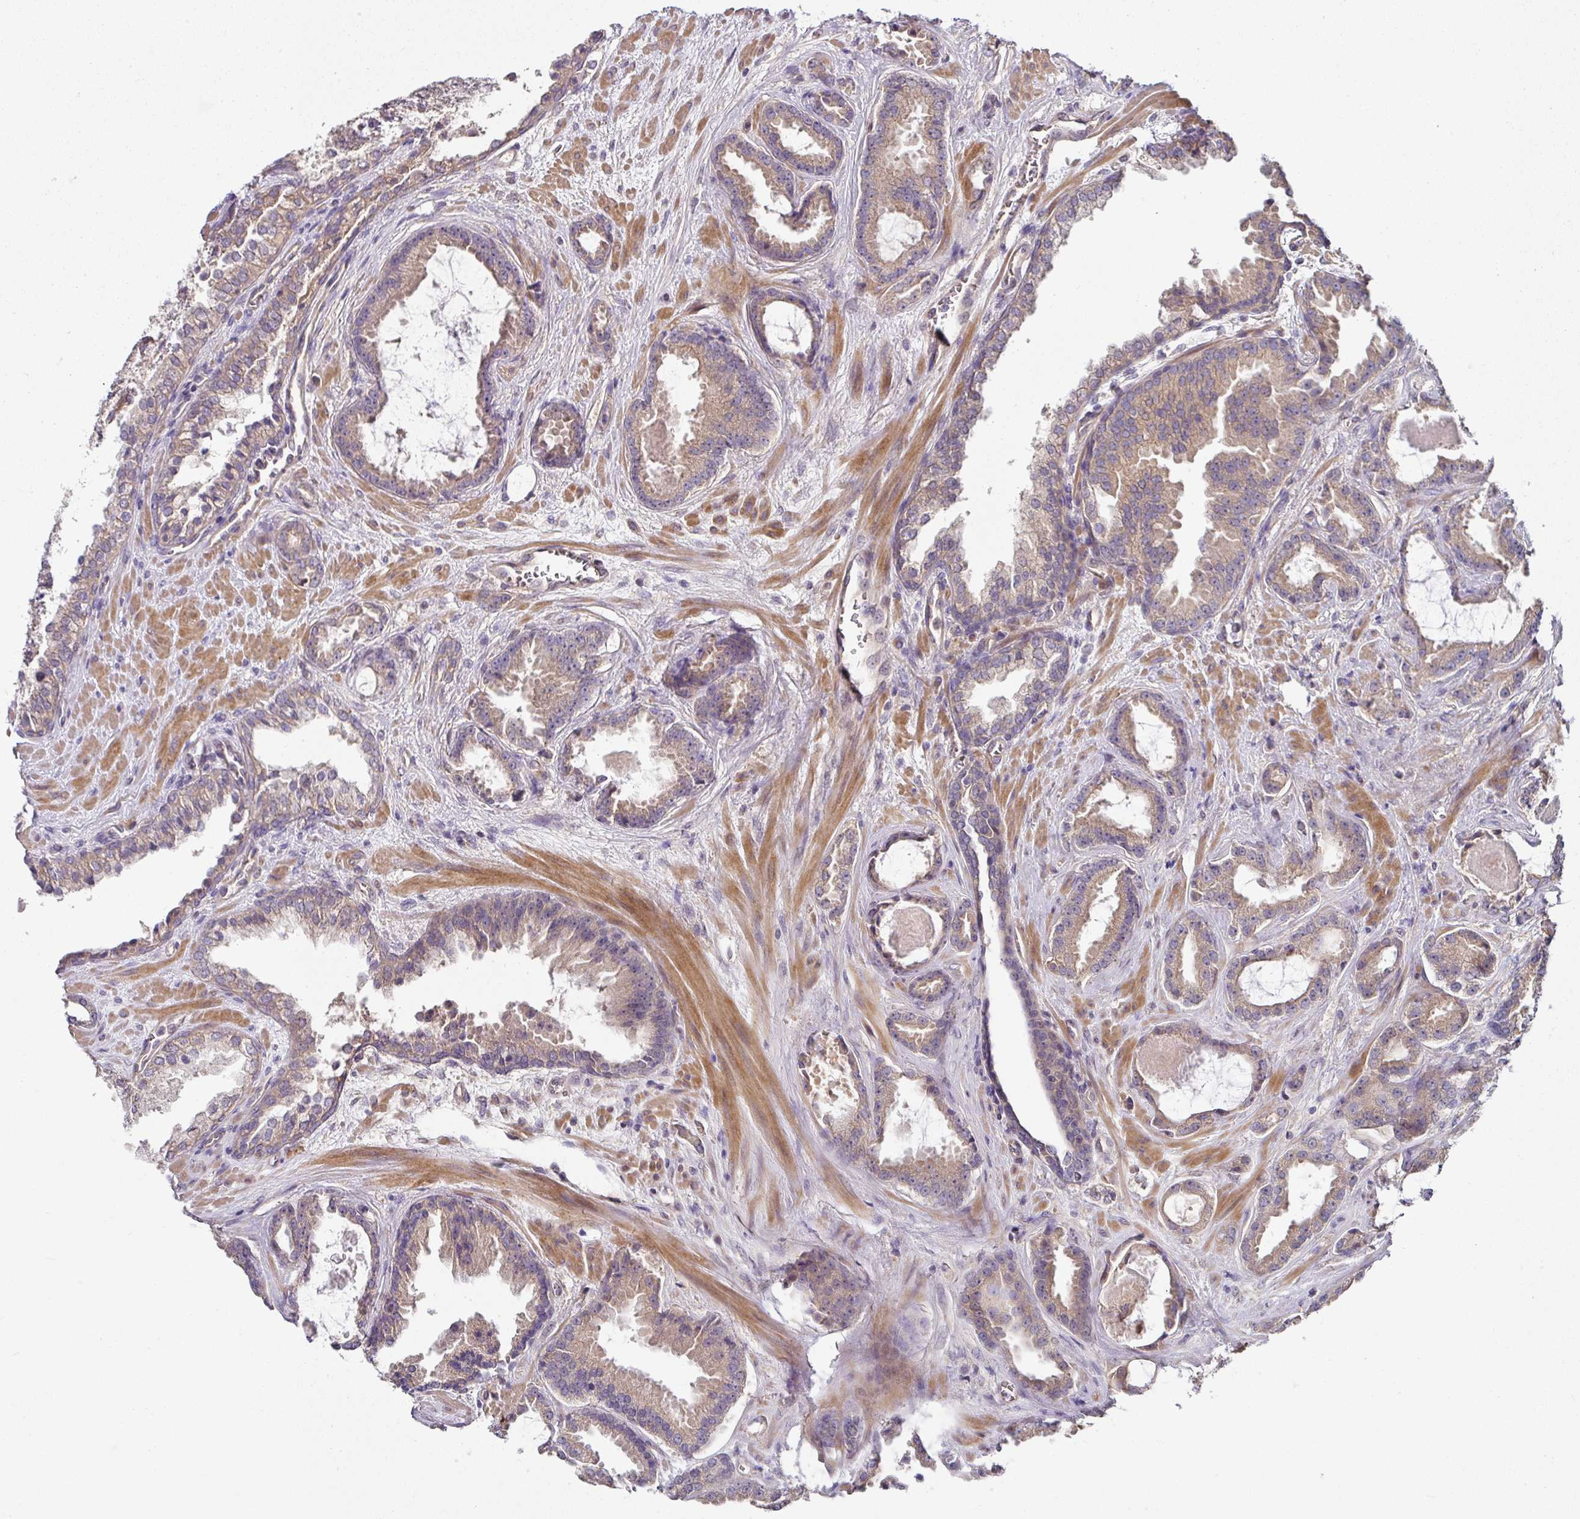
{"staining": {"intensity": "negative", "quantity": "none", "location": "none"}, "tissue": "prostate cancer", "cell_type": "Tumor cells", "image_type": "cancer", "snomed": [{"axis": "morphology", "description": "Adenocarcinoma, Low grade"}, {"axis": "topography", "description": "Prostate"}], "caption": "Human prostate adenocarcinoma (low-grade) stained for a protein using immunohistochemistry exhibits no positivity in tumor cells.", "gene": "C4orf48", "patient": {"sex": "male", "age": 62}}